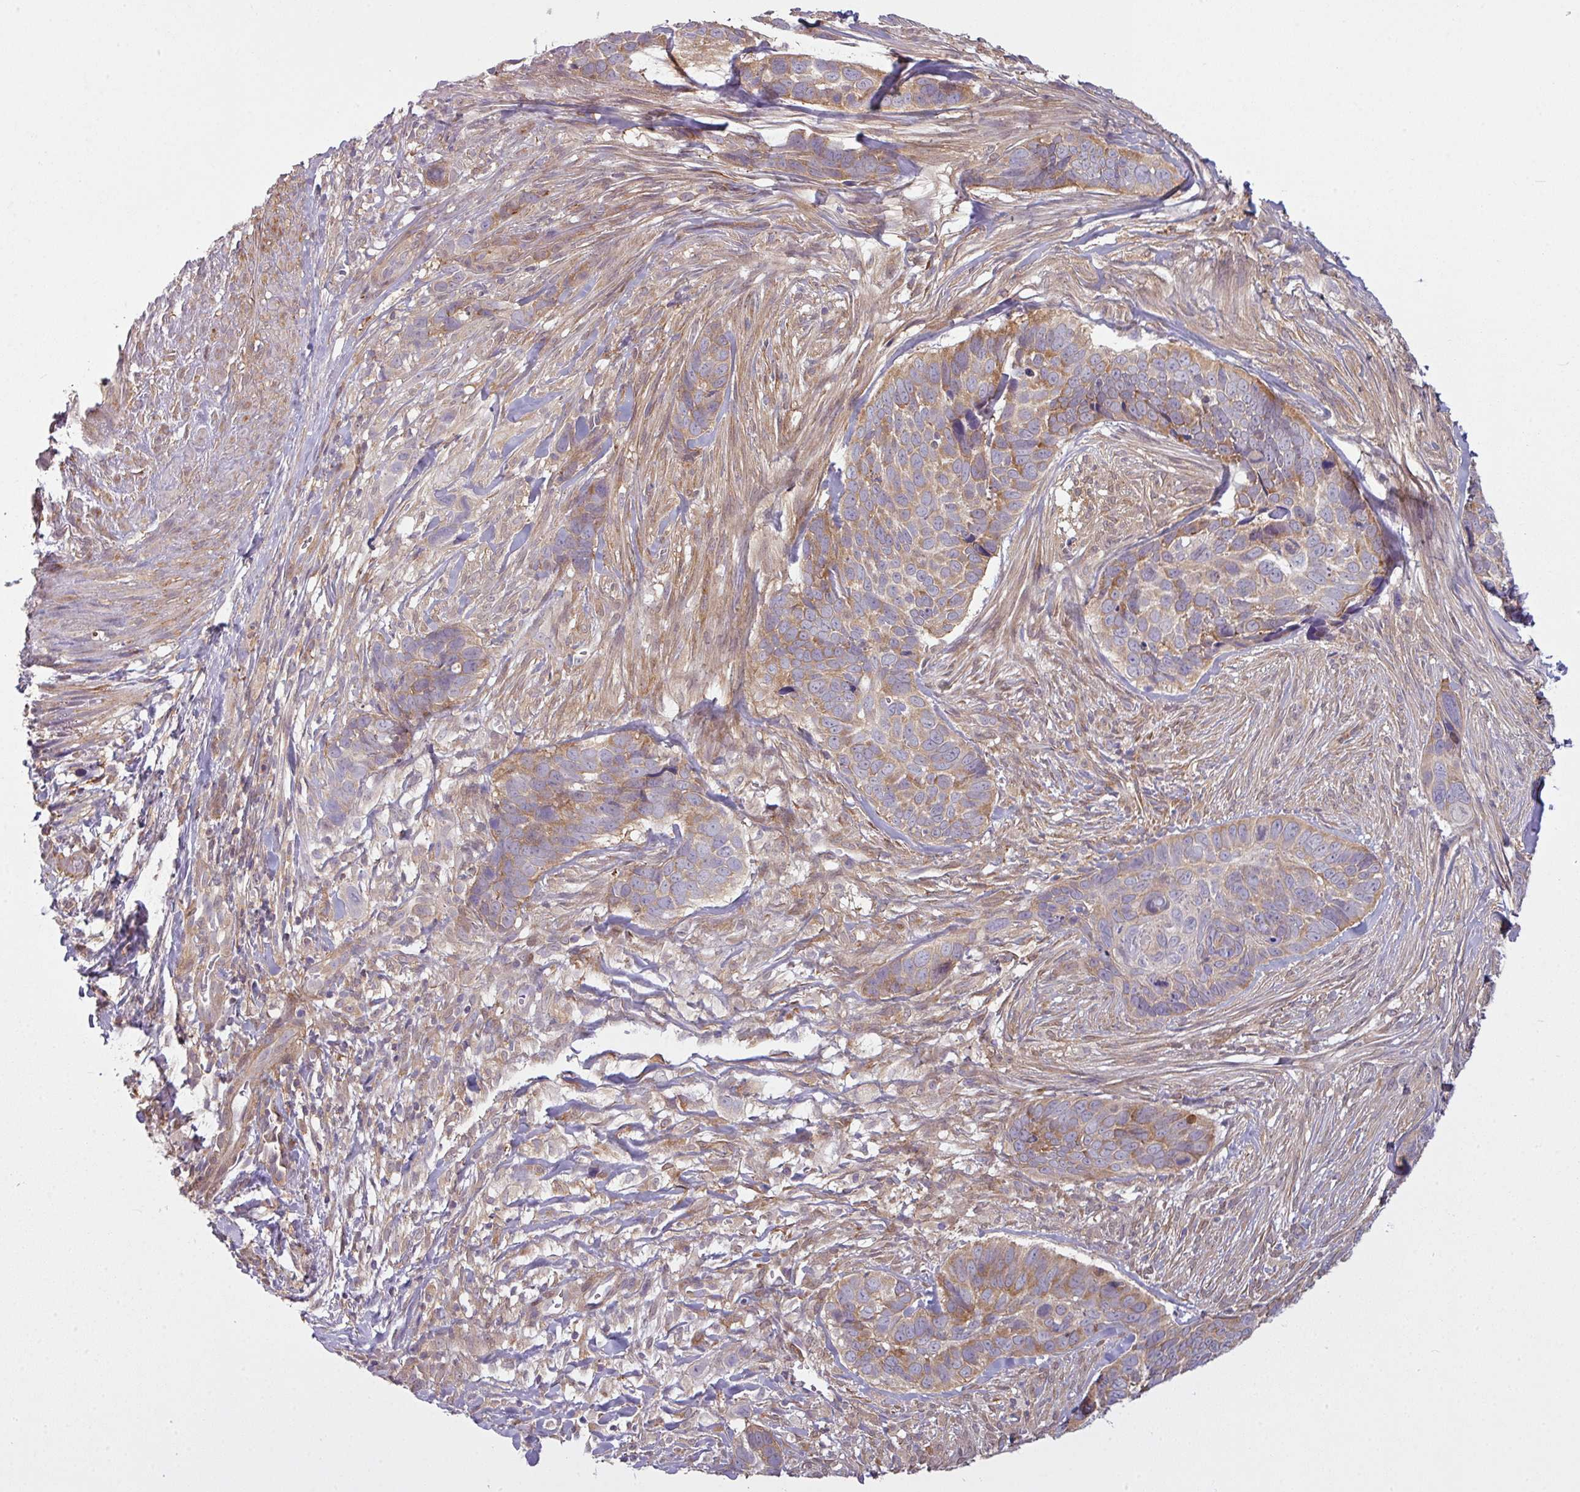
{"staining": {"intensity": "moderate", "quantity": ">75%", "location": "cytoplasmic/membranous"}, "tissue": "skin cancer", "cell_type": "Tumor cells", "image_type": "cancer", "snomed": [{"axis": "morphology", "description": "Basal cell carcinoma"}, {"axis": "topography", "description": "Skin"}], "caption": "Skin cancer was stained to show a protein in brown. There is medium levels of moderate cytoplasmic/membranous expression in approximately >75% of tumor cells.", "gene": "CAMK2B", "patient": {"sex": "female", "age": 82}}